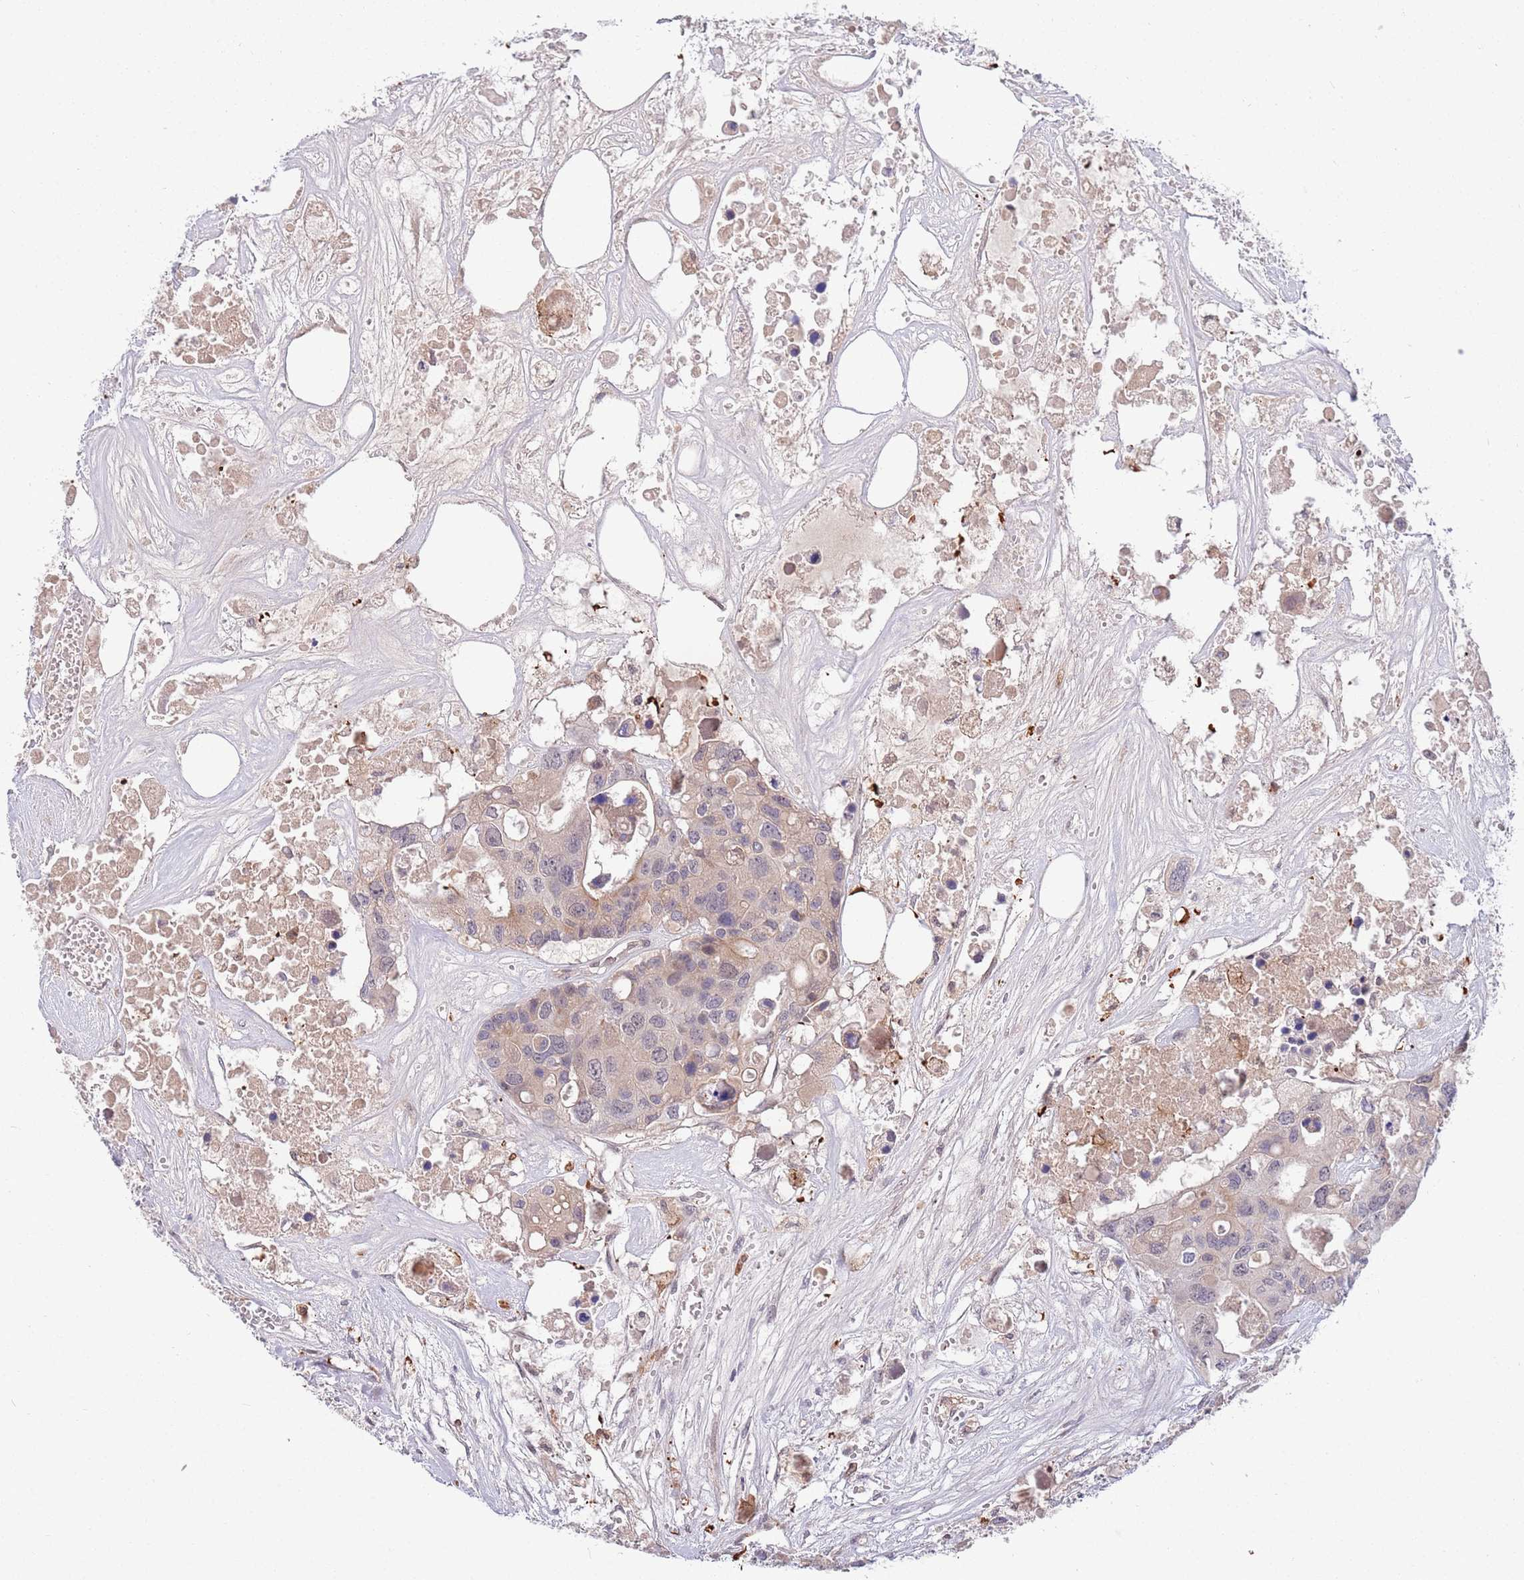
{"staining": {"intensity": "weak", "quantity": "<25%", "location": "cytoplasmic/membranous"}, "tissue": "colorectal cancer", "cell_type": "Tumor cells", "image_type": "cancer", "snomed": [{"axis": "morphology", "description": "Adenocarcinoma, NOS"}, {"axis": "topography", "description": "Colon"}], "caption": "Micrograph shows no significant protein expression in tumor cells of adenocarcinoma (colorectal).", "gene": "NLRP6", "patient": {"sex": "male", "age": 77}}